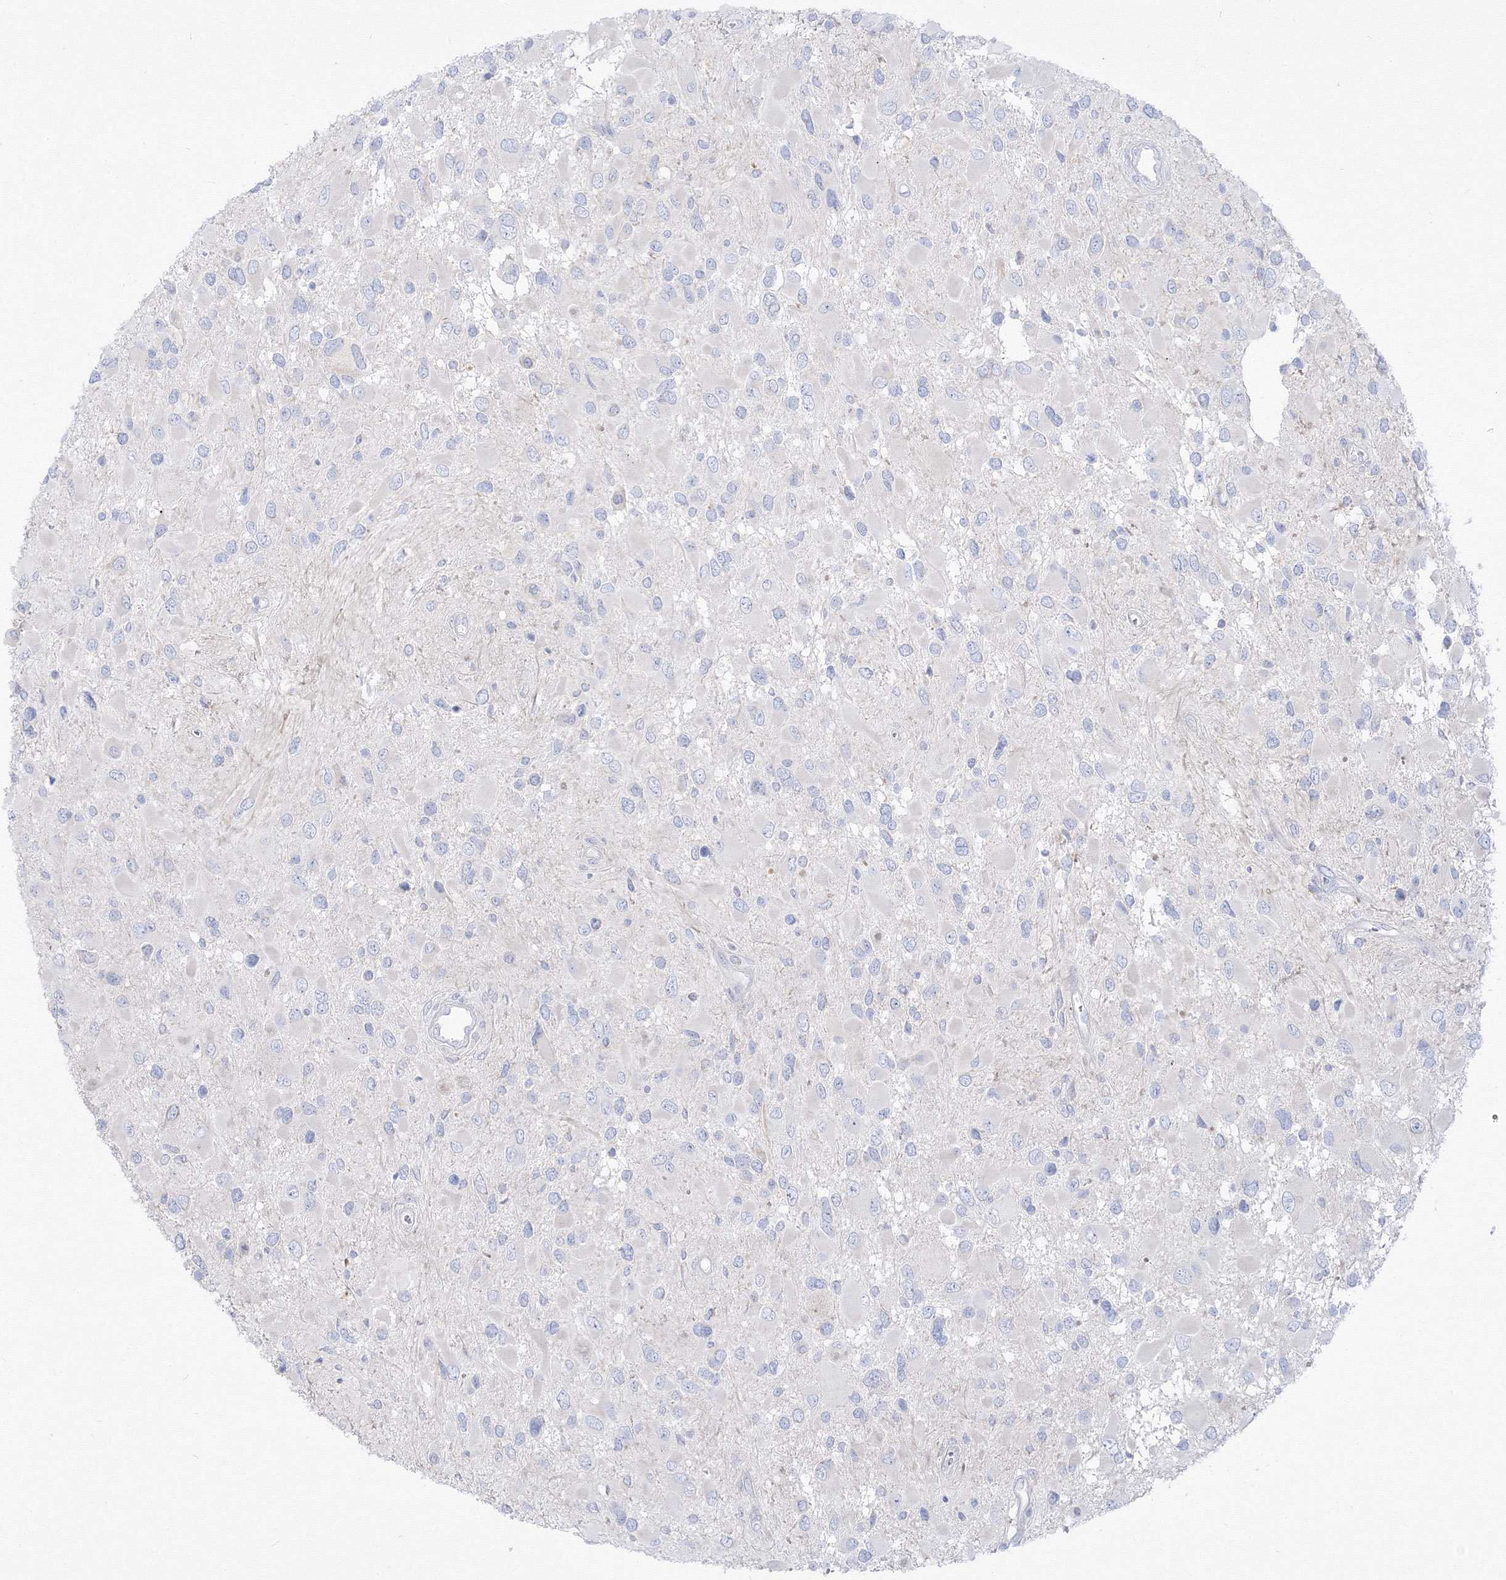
{"staining": {"intensity": "negative", "quantity": "none", "location": "none"}, "tissue": "glioma", "cell_type": "Tumor cells", "image_type": "cancer", "snomed": [{"axis": "morphology", "description": "Glioma, malignant, High grade"}, {"axis": "topography", "description": "Brain"}], "caption": "Glioma stained for a protein using immunohistochemistry exhibits no expression tumor cells.", "gene": "FBXL8", "patient": {"sex": "male", "age": 53}}